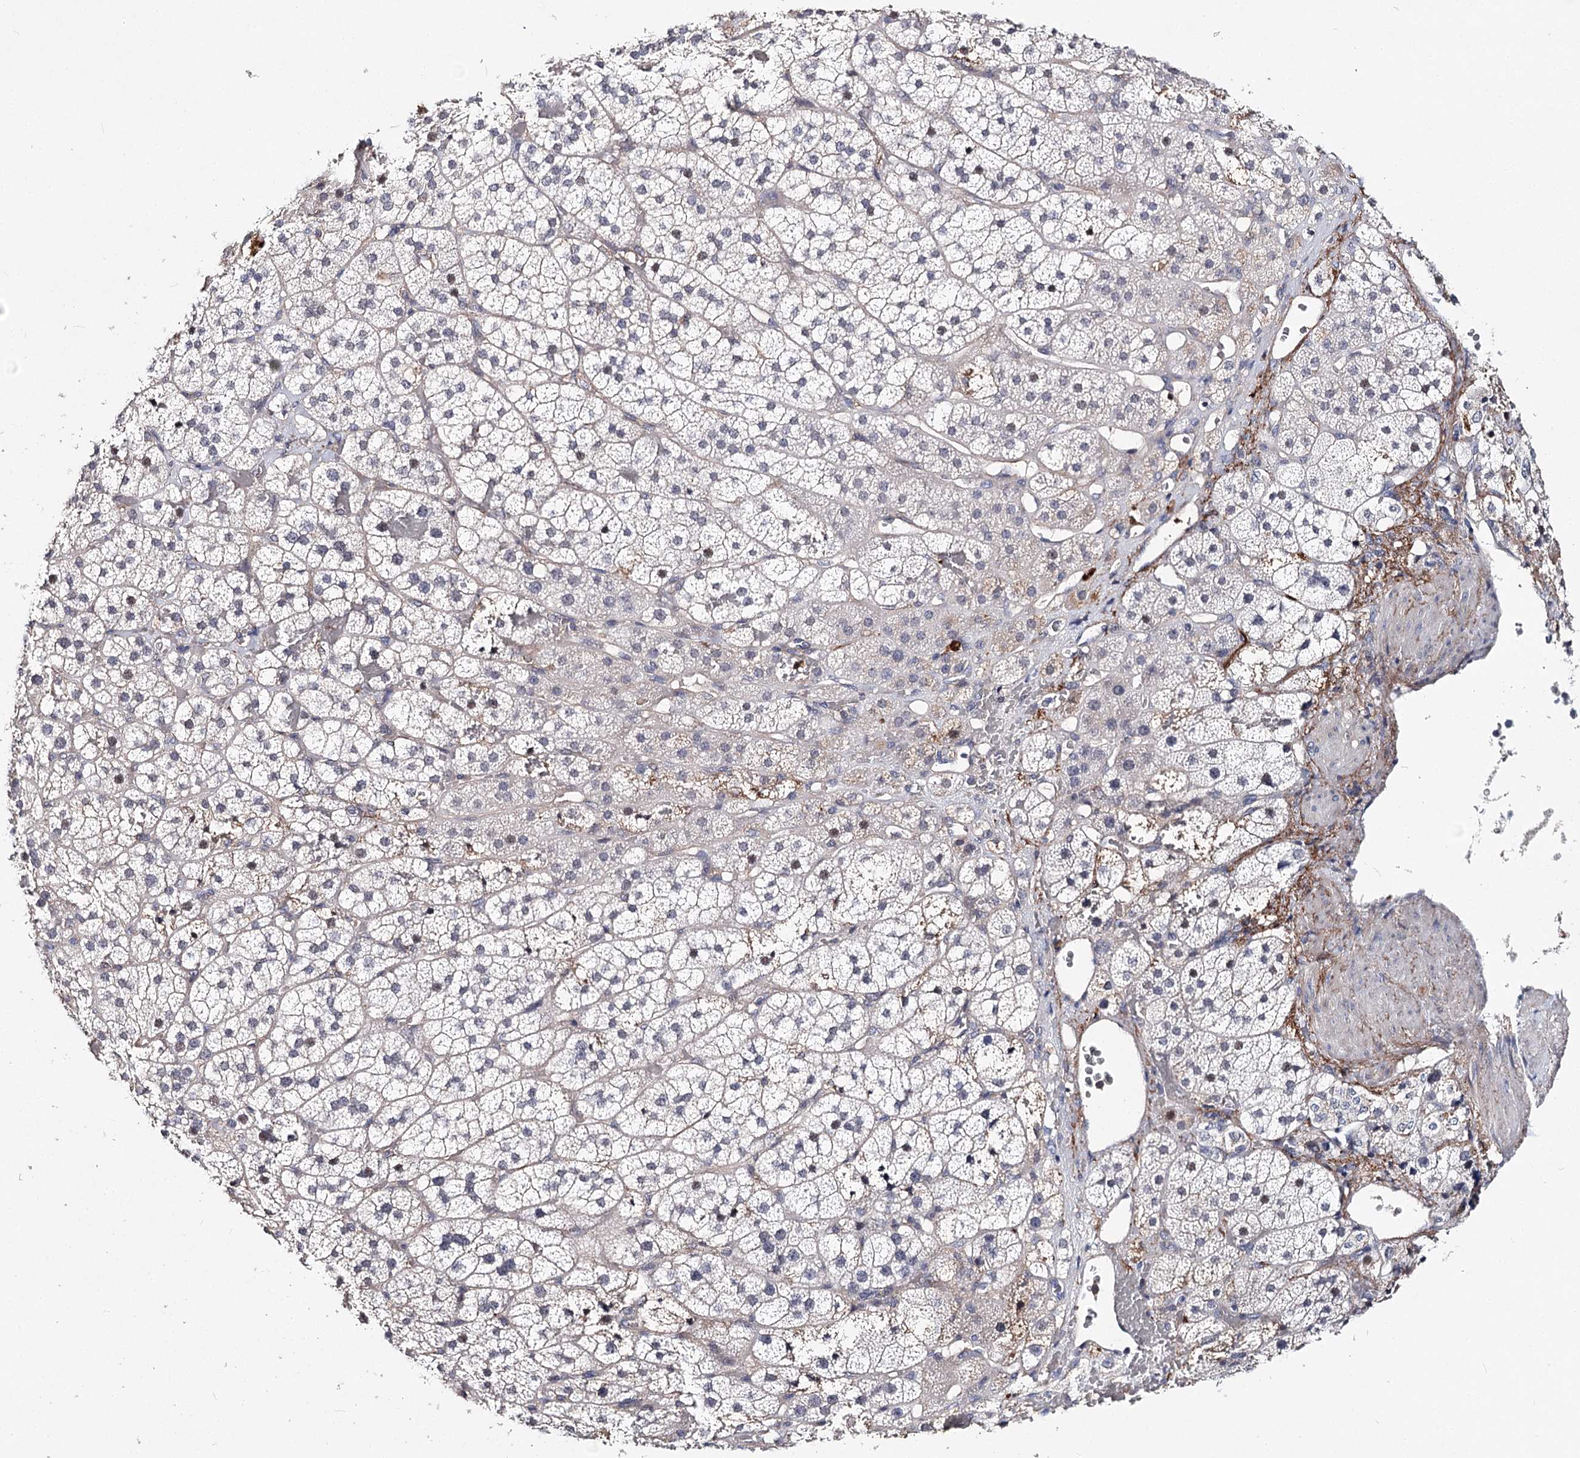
{"staining": {"intensity": "weak", "quantity": "<25%", "location": "cytoplasmic/membranous"}, "tissue": "adrenal gland", "cell_type": "Glandular cells", "image_type": "normal", "snomed": [{"axis": "morphology", "description": "Normal tissue, NOS"}, {"axis": "topography", "description": "Adrenal gland"}], "caption": "DAB (3,3'-diaminobenzidine) immunohistochemical staining of unremarkable adrenal gland reveals no significant positivity in glandular cells.", "gene": "TMEM218", "patient": {"sex": "female", "age": 44}}